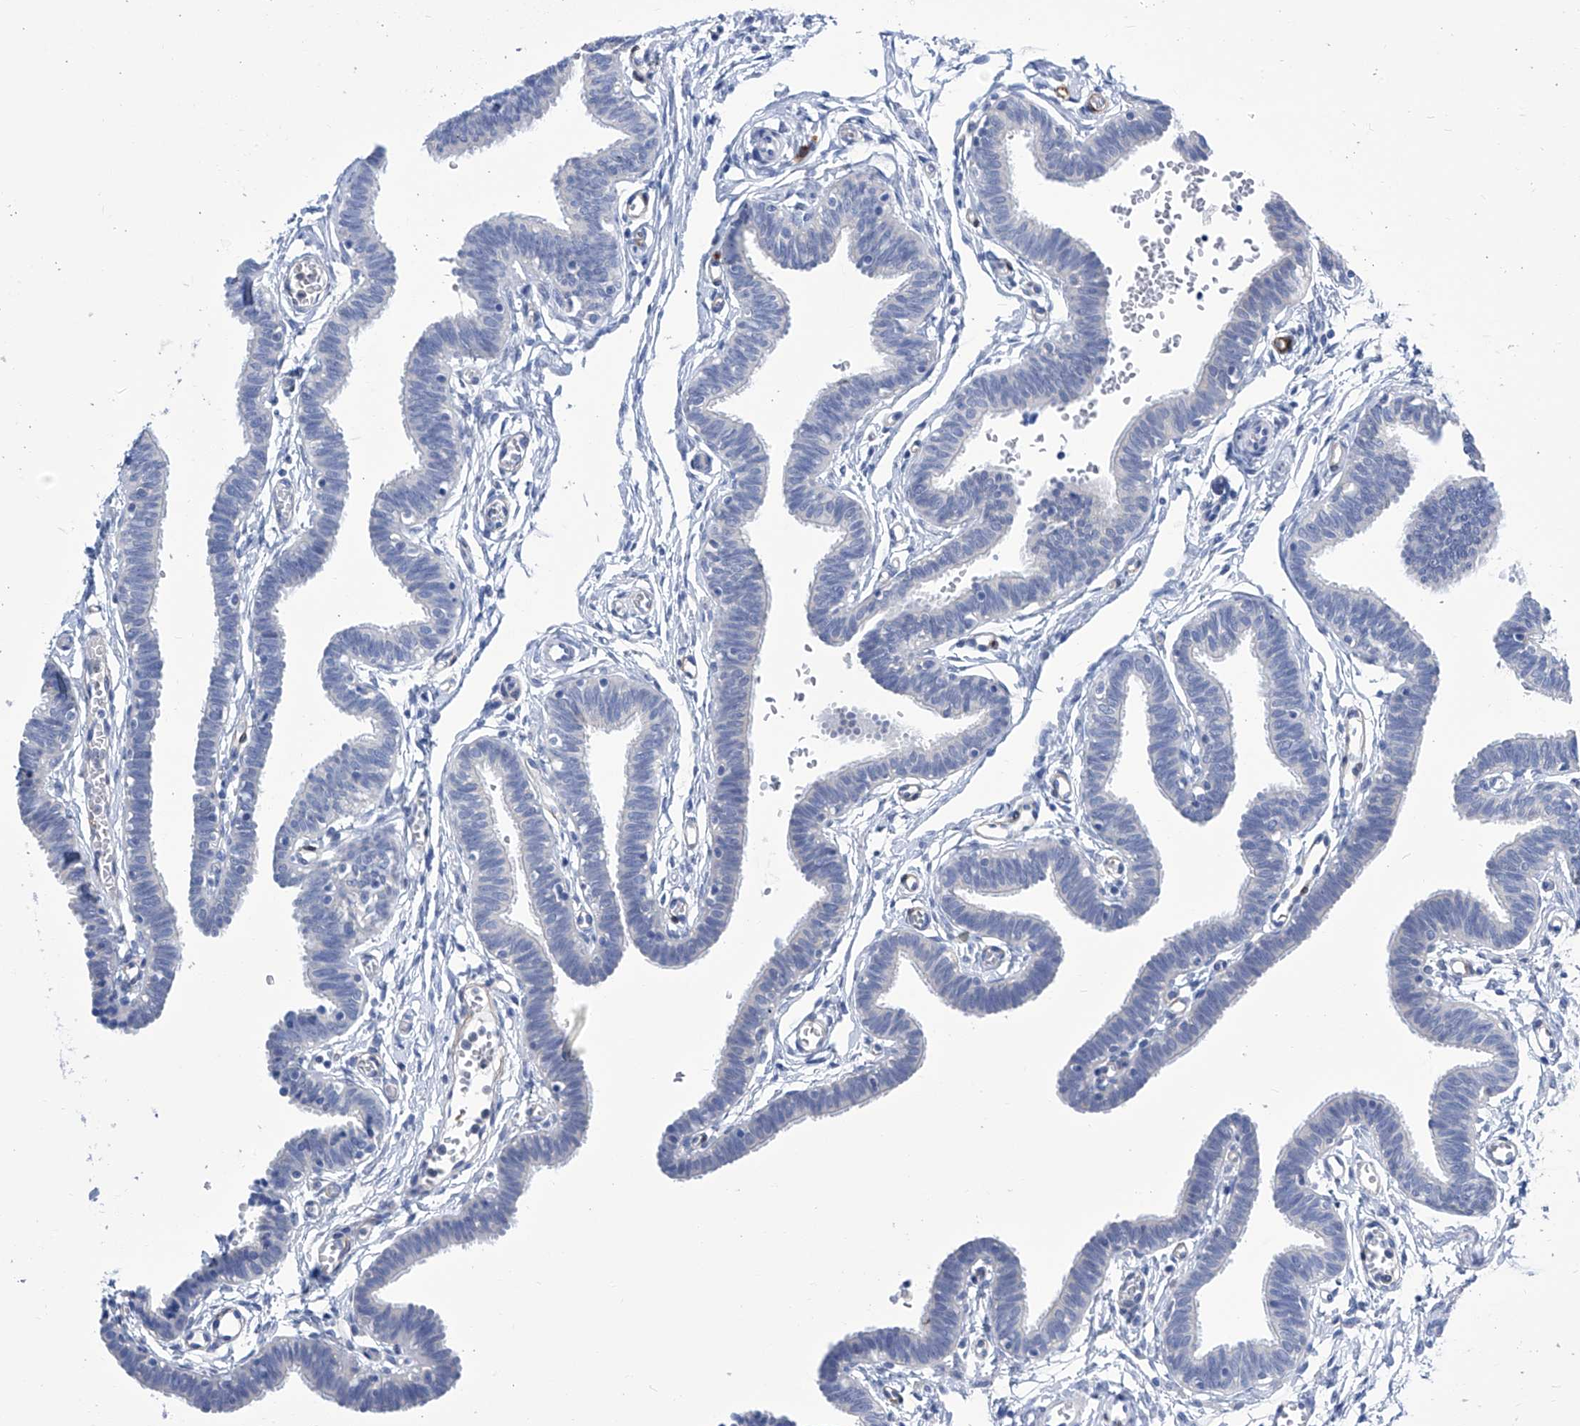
{"staining": {"intensity": "negative", "quantity": "none", "location": "none"}, "tissue": "fallopian tube", "cell_type": "Glandular cells", "image_type": "normal", "snomed": [{"axis": "morphology", "description": "Normal tissue, NOS"}, {"axis": "topography", "description": "Fallopian tube"}, {"axis": "topography", "description": "Ovary"}], "caption": "An immunohistochemistry image of normal fallopian tube is shown. There is no staining in glandular cells of fallopian tube.", "gene": "IMPA2", "patient": {"sex": "female", "age": 23}}